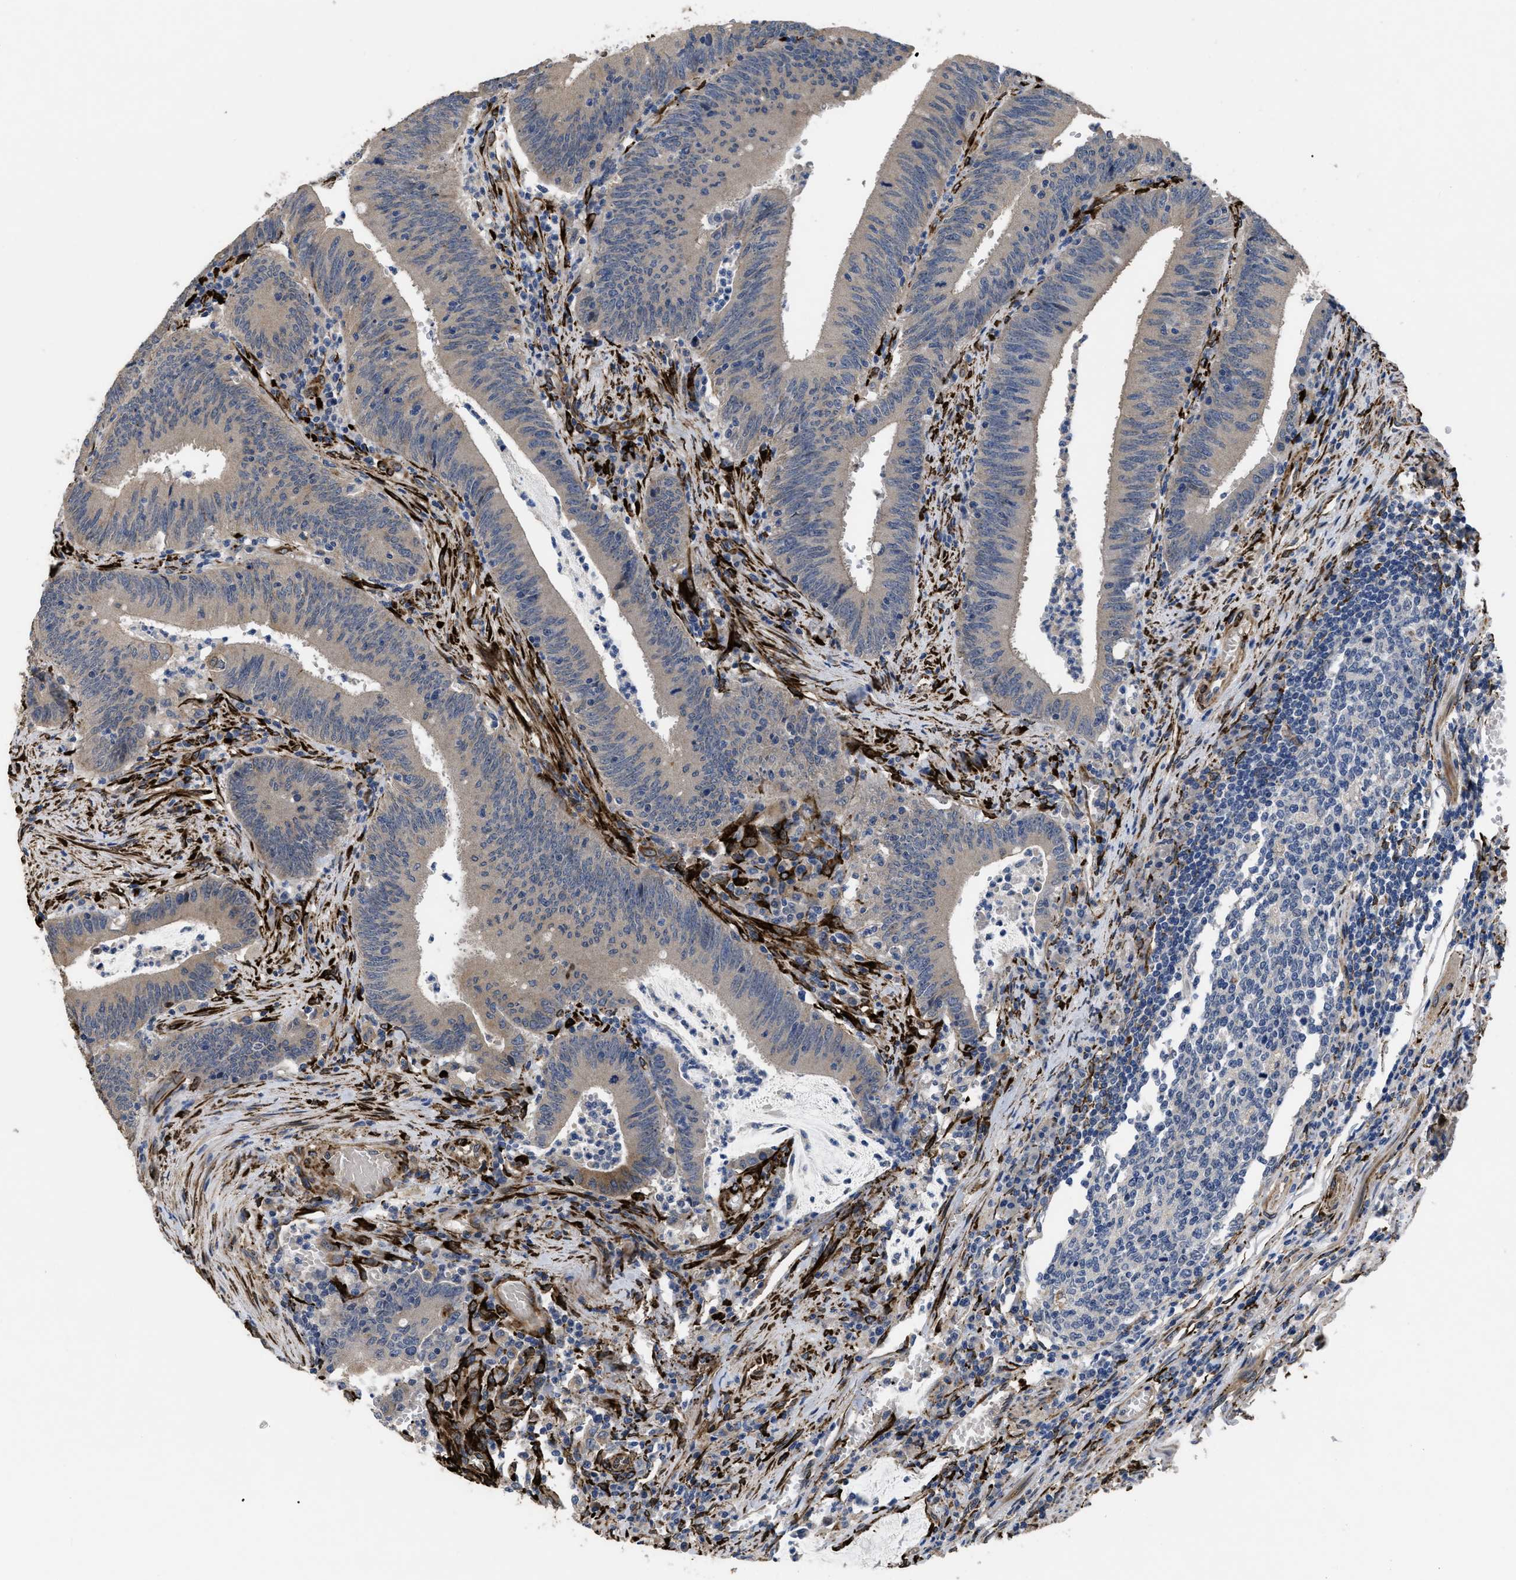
{"staining": {"intensity": "negative", "quantity": "none", "location": "none"}, "tissue": "colorectal cancer", "cell_type": "Tumor cells", "image_type": "cancer", "snomed": [{"axis": "morphology", "description": "Normal tissue, NOS"}, {"axis": "morphology", "description": "Adenocarcinoma, NOS"}, {"axis": "topography", "description": "Rectum"}], "caption": "The micrograph demonstrates no staining of tumor cells in colorectal adenocarcinoma.", "gene": "SQLE", "patient": {"sex": "female", "age": 66}}